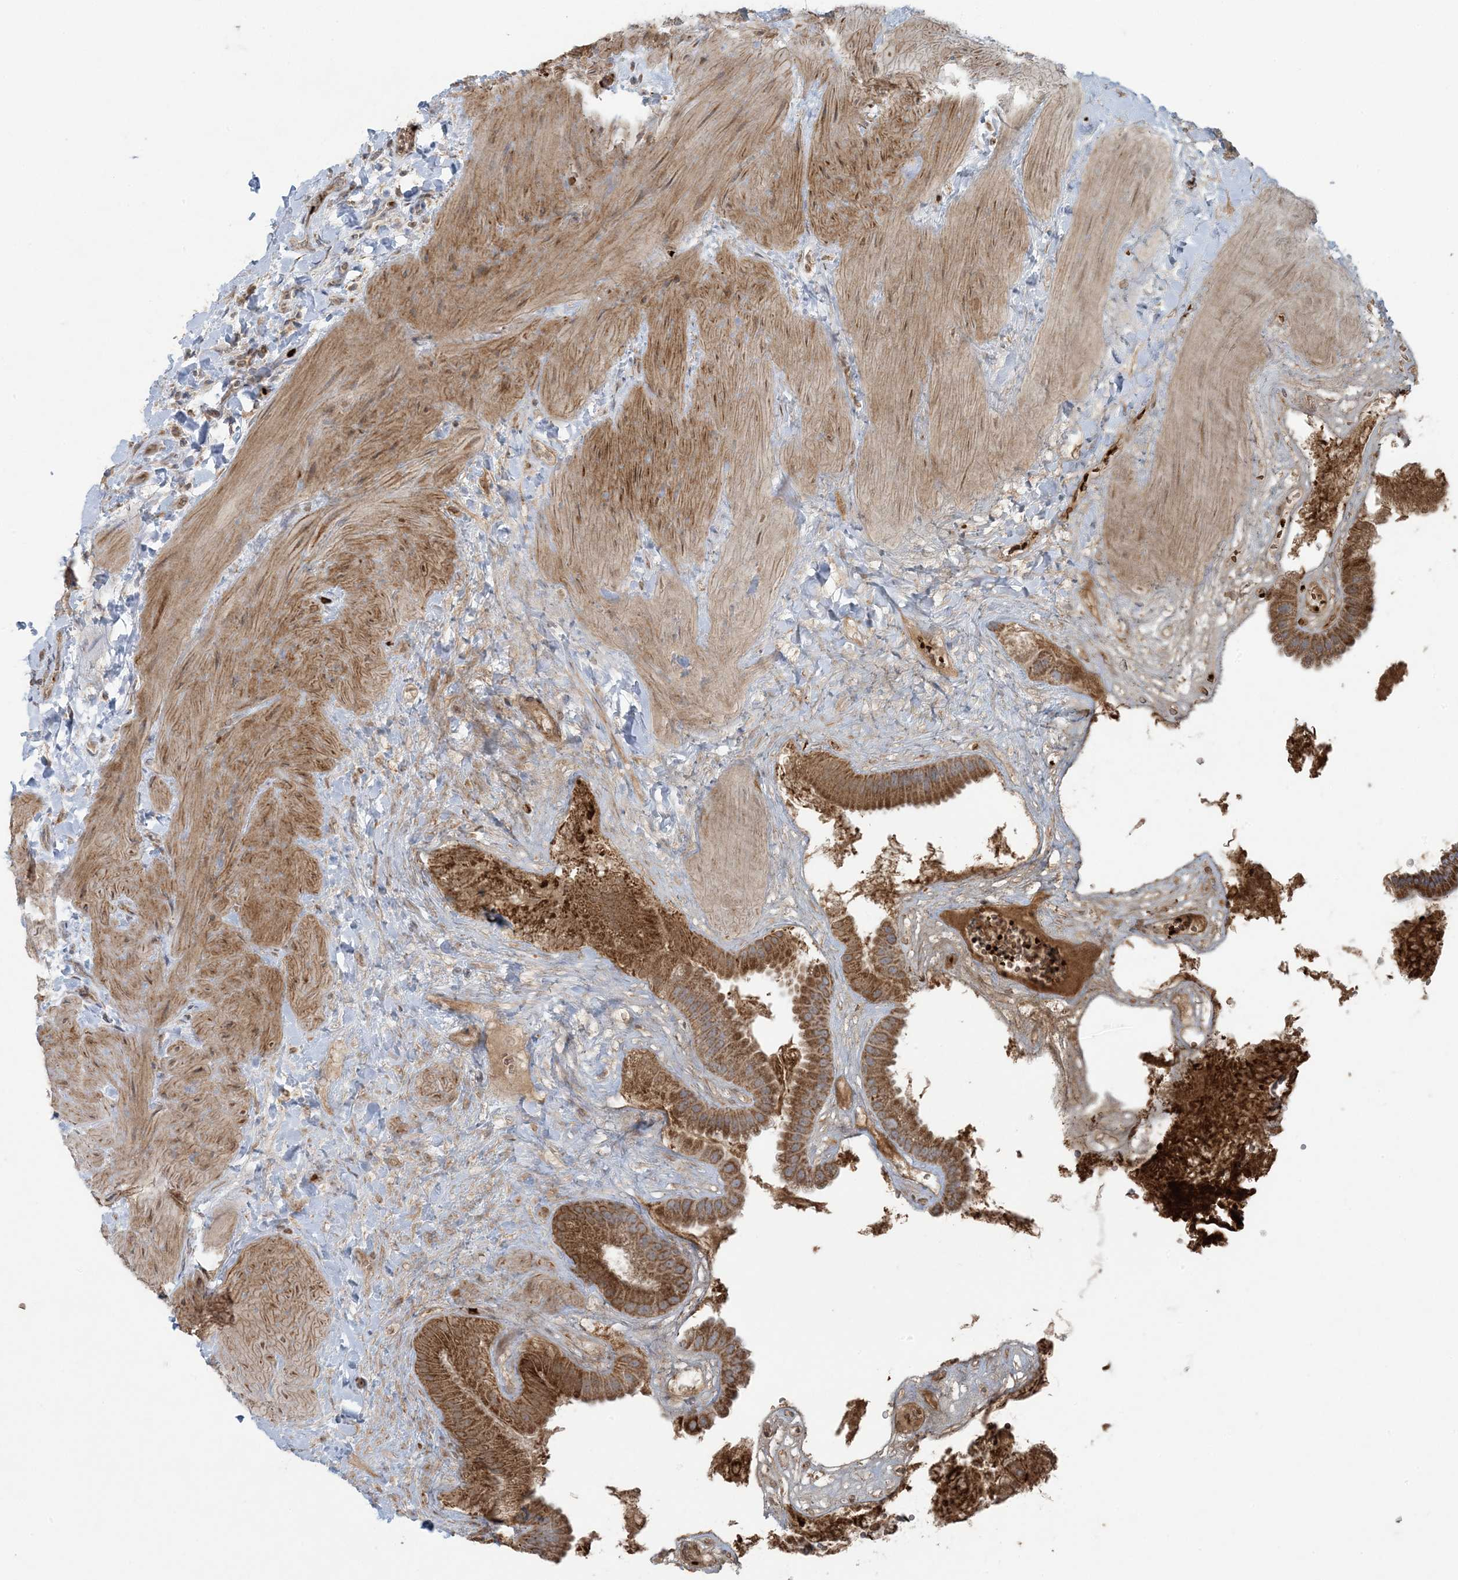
{"staining": {"intensity": "moderate", "quantity": ">75%", "location": "cytoplasmic/membranous"}, "tissue": "gallbladder", "cell_type": "Glandular cells", "image_type": "normal", "snomed": [{"axis": "morphology", "description": "Normal tissue, NOS"}, {"axis": "topography", "description": "Gallbladder"}], "caption": "Immunohistochemistry micrograph of normal gallbladder: human gallbladder stained using immunohistochemistry (IHC) shows medium levels of moderate protein expression localized specifically in the cytoplasmic/membranous of glandular cells, appearing as a cytoplasmic/membranous brown color.", "gene": "PIK3R4", "patient": {"sex": "male", "age": 55}}